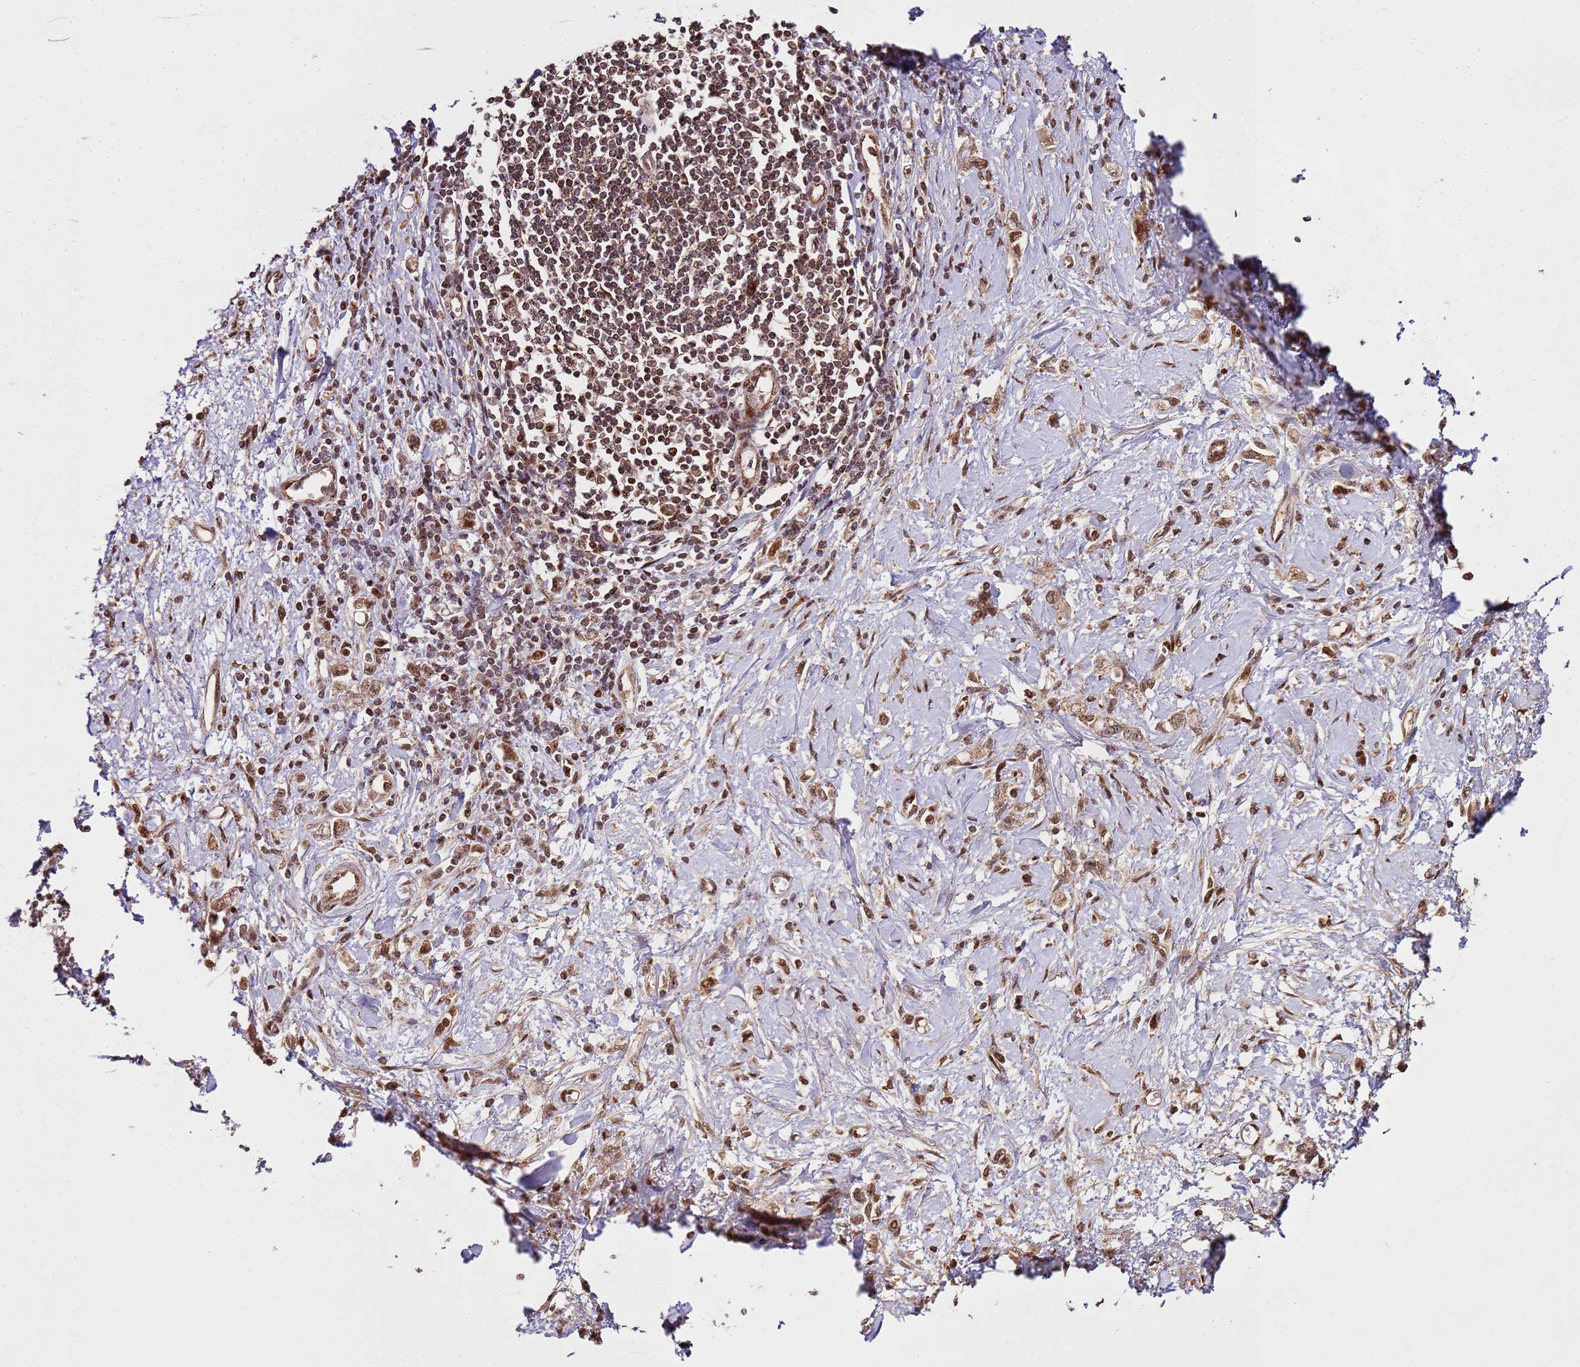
{"staining": {"intensity": "moderate", "quantity": ">75%", "location": "cytoplasmic/membranous,nuclear"}, "tissue": "stomach cancer", "cell_type": "Tumor cells", "image_type": "cancer", "snomed": [{"axis": "morphology", "description": "Adenocarcinoma, NOS"}, {"axis": "topography", "description": "Stomach"}], "caption": "The image exhibits a brown stain indicating the presence of a protein in the cytoplasmic/membranous and nuclear of tumor cells in adenocarcinoma (stomach). (Stains: DAB in brown, nuclei in blue, Microscopy: brightfield microscopy at high magnification).", "gene": "PEX14", "patient": {"sex": "female", "age": 76}}